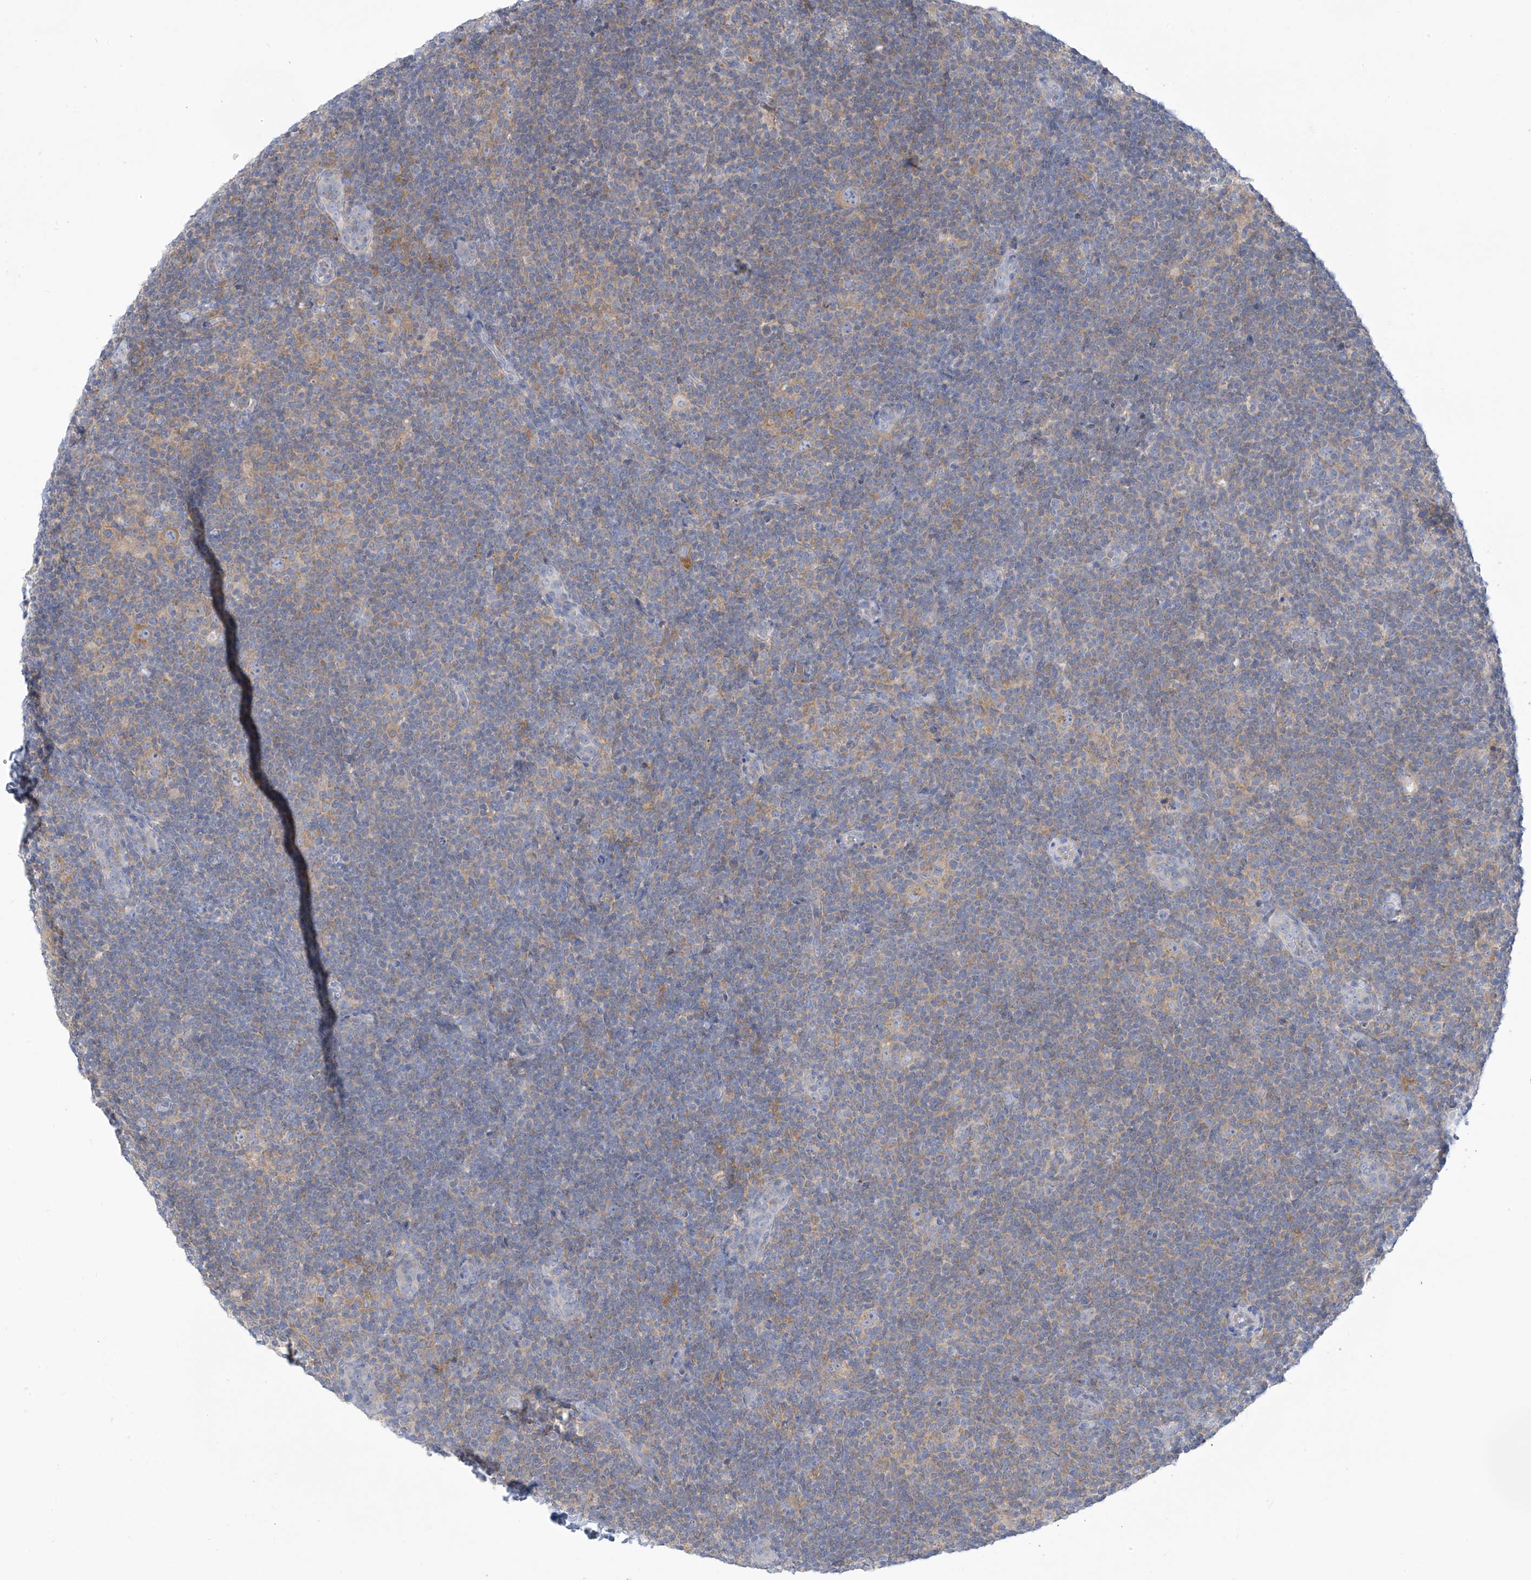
{"staining": {"intensity": "weak", "quantity": "<25%", "location": "cytoplasmic/membranous"}, "tissue": "lymphoma", "cell_type": "Tumor cells", "image_type": "cancer", "snomed": [{"axis": "morphology", "description": "Hodgkin's disease, NOS"}, {"axis": "topography", "description": "Lymph node"}], "caption": "High power microscopy histopathology image of an IHC histopathology image of Hodgkin's disease, revealing no significant positivity in tumor cells.", "gene": "SLC6A12", "patient": {"sex": "female", "age": 57}}